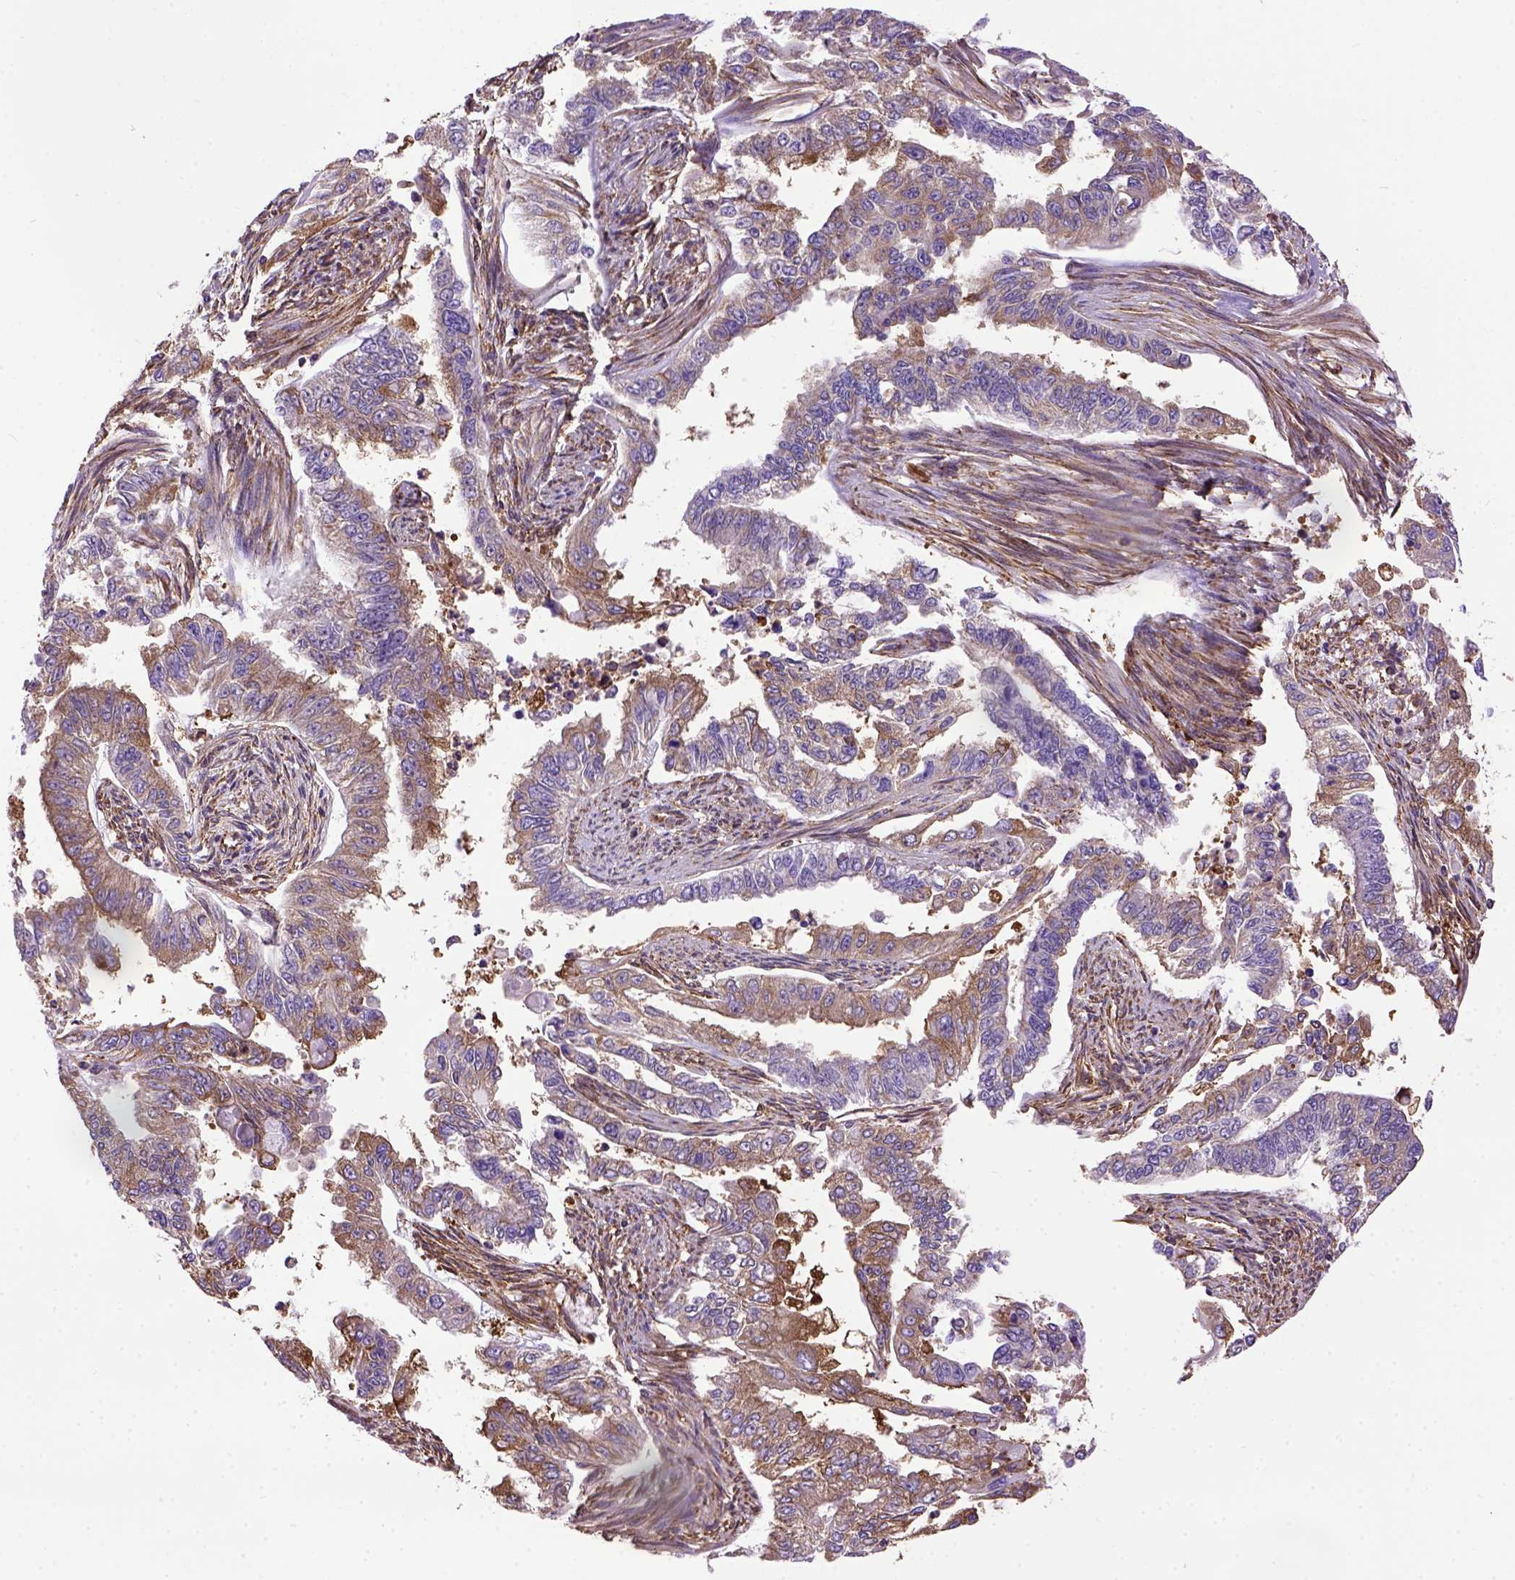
{"staining": {"intensity": "weak", "quantity": "25%-75%", "location": "cytoplasmic/membranous"}, "tissue": "endometrial cancer", "cell_type": "Tumor cells", "image_type": "cancer", "snomed": [{"axis": "morphology", "description": "Adenocarcinoma, NOS"}, {"axis": "topography", "description": "Uterus"}], "caption": "Protein analysis of endometrial adenocarcinoma tissue displays weak cytoplasmic/membranous staining in approximately 25%-75% of tumor cells.", "gene": "MVP", "patient": {"sex": "female", "age": 59}}